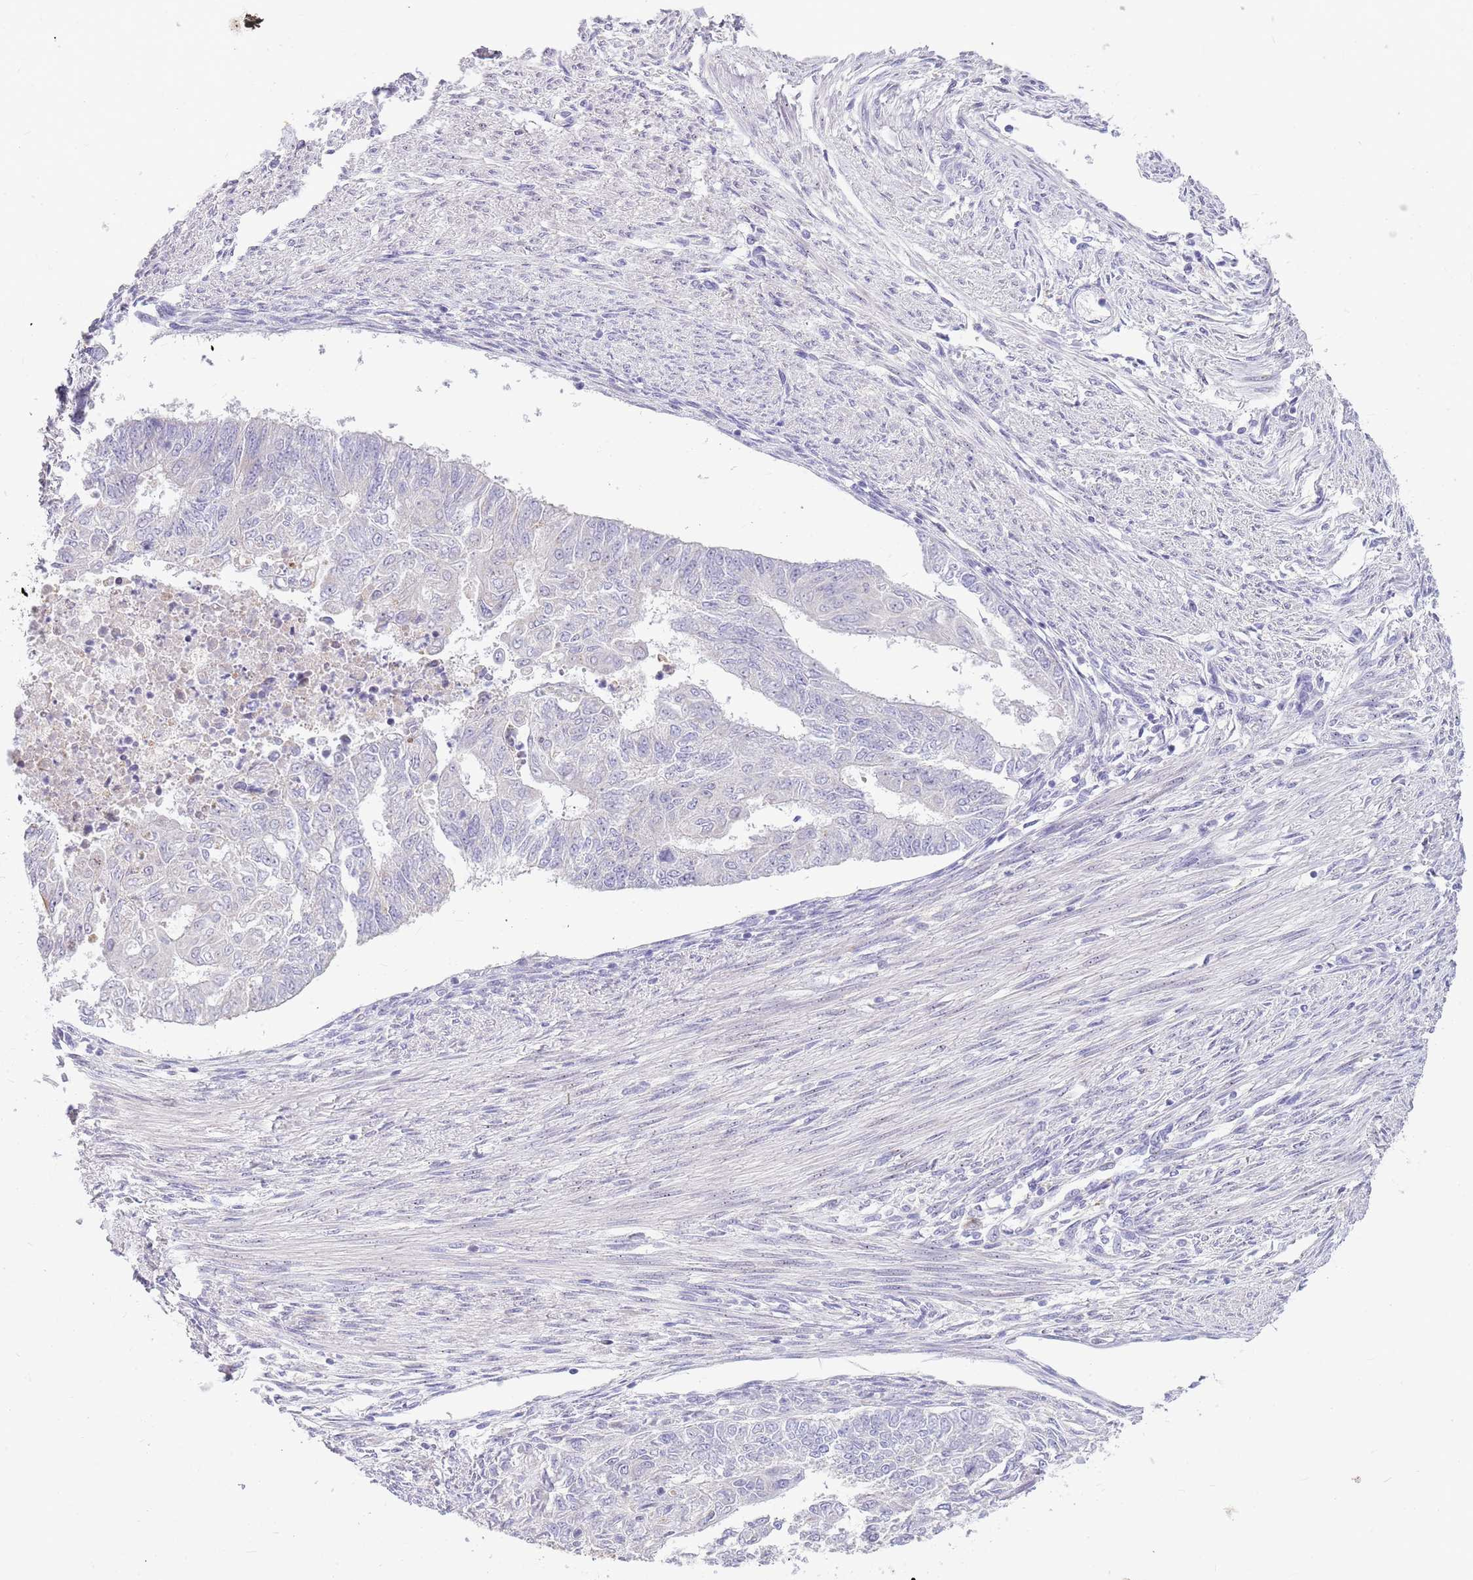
{"staining": {"intensity": "negative", "quantity": "none", "location": "none"}, "tissue": "endometrial cancer", "cell_type": "Tumor cells", "image_type": "cancer", "snomed": [{"axis": "morphology", "description": "Adenocarcinoma, NOS"}, {"axis": "topography", "description": "Endometrium"}], "caption": "This micrograph is of endometrial cancer stained with immunohistochemistry (IHC) to label a protein in brown with the nuclei are counter-stained blue. There is no expression in tumor cells.", "gene": "DNAJA3", "patient": {"sex": "female", "age": 32}}